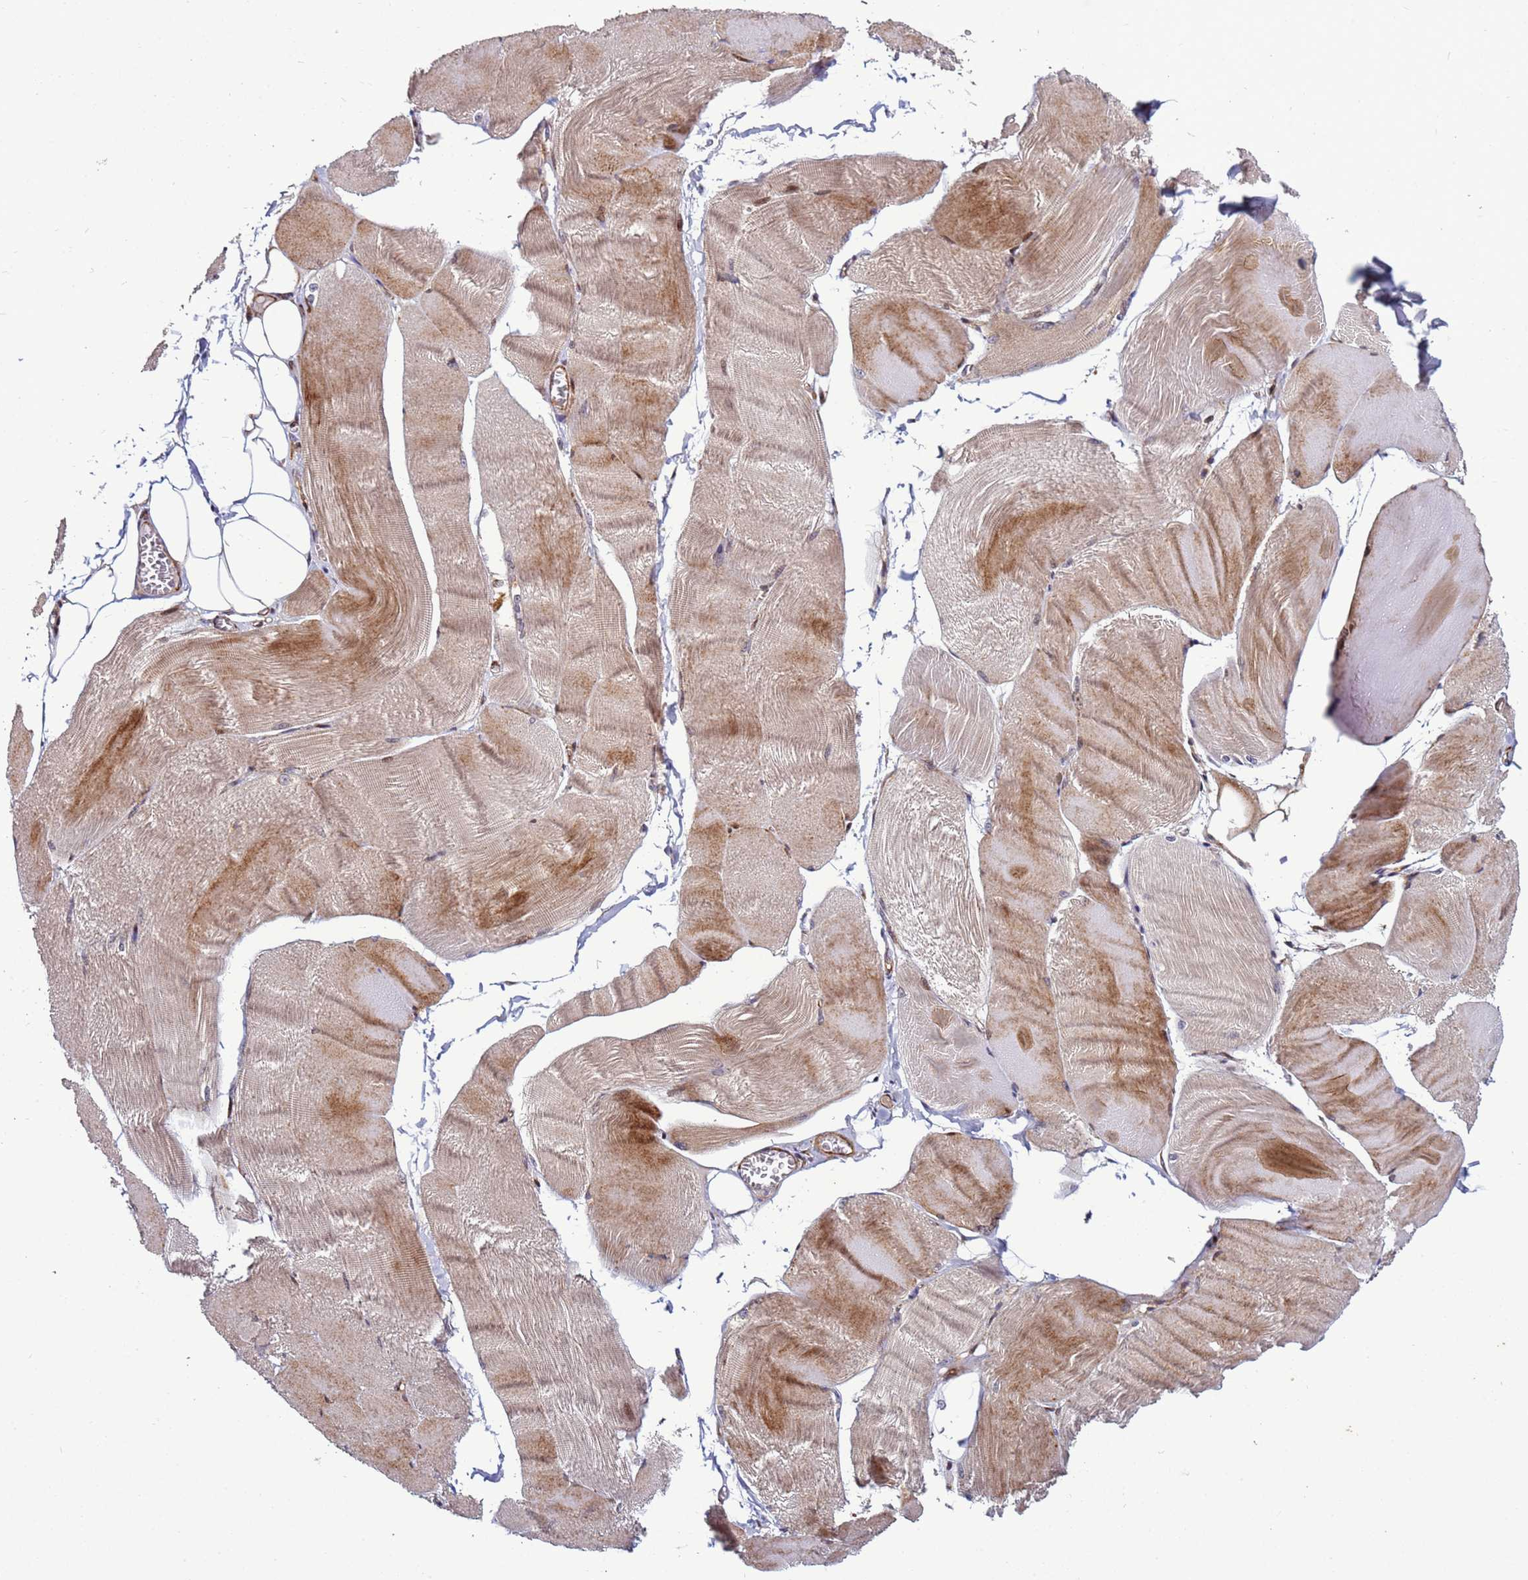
{"staining": {"intensity": "strong", "quantity": "25%-75%", "location": "cytoplasmic/membranous,nuclear"}, "tissue": "skeletal muscle", "cell_type": "Myocytes", "image_type": "normal", "snomed": [{"axis": "morphology", "description": "Normal tissue, NOS"}, {"axis": "morphology", "description": "Basal cell carcinoma"}, {"axis": "topography", "description": "Skeletal muscle"}], "caption": "Immunohistochemistry (IHC) of normal human skeletal muscle shows high levels of strong cytoplasmic/membranous,nuclear positivity in about 25%-75% of myocytes.", "gene": "WBP11", "patient": {"sex": "female", "age": 64}}